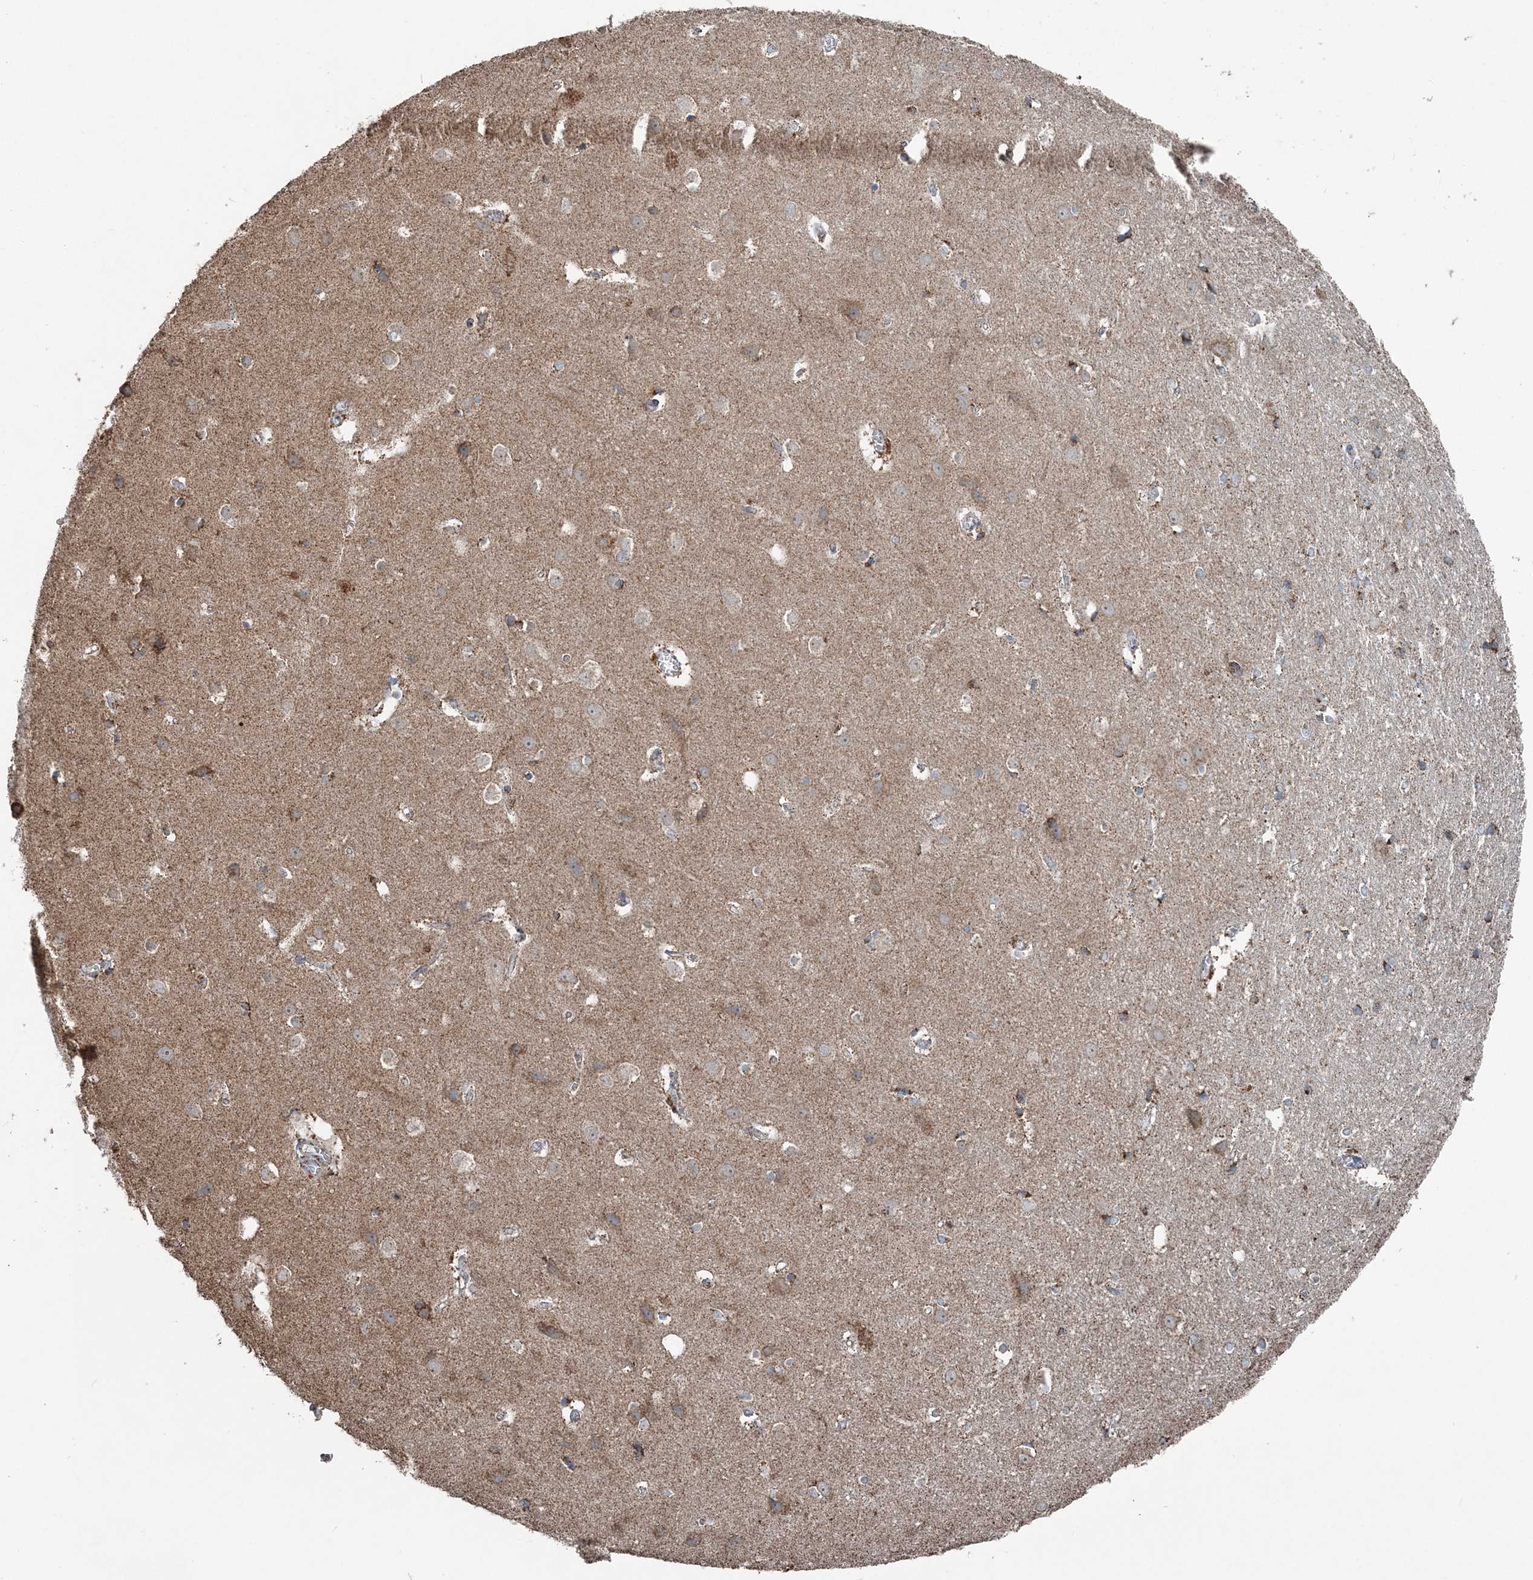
{"staining": {"intensity": "weak", "quantity": ">75%", "location": "cytoplasmic/membranous"}, "tissue": "cerebral cortex", "cell_type": "Endothelial cells", "image_type": "normal", "snomed": [{"axis": "morphology", "description": "Normal tissue, NOS"}, {"axis": "topography", "description": "Cerebral cortex"}], "caption": "Weak cytoplasmic/membranous staining is appreciated in approximately >75% of endothelial cells in unremarkable cerebral cortex.", "gene": "SUCLG1", "patient": {"sex": "male", "age": 54}}